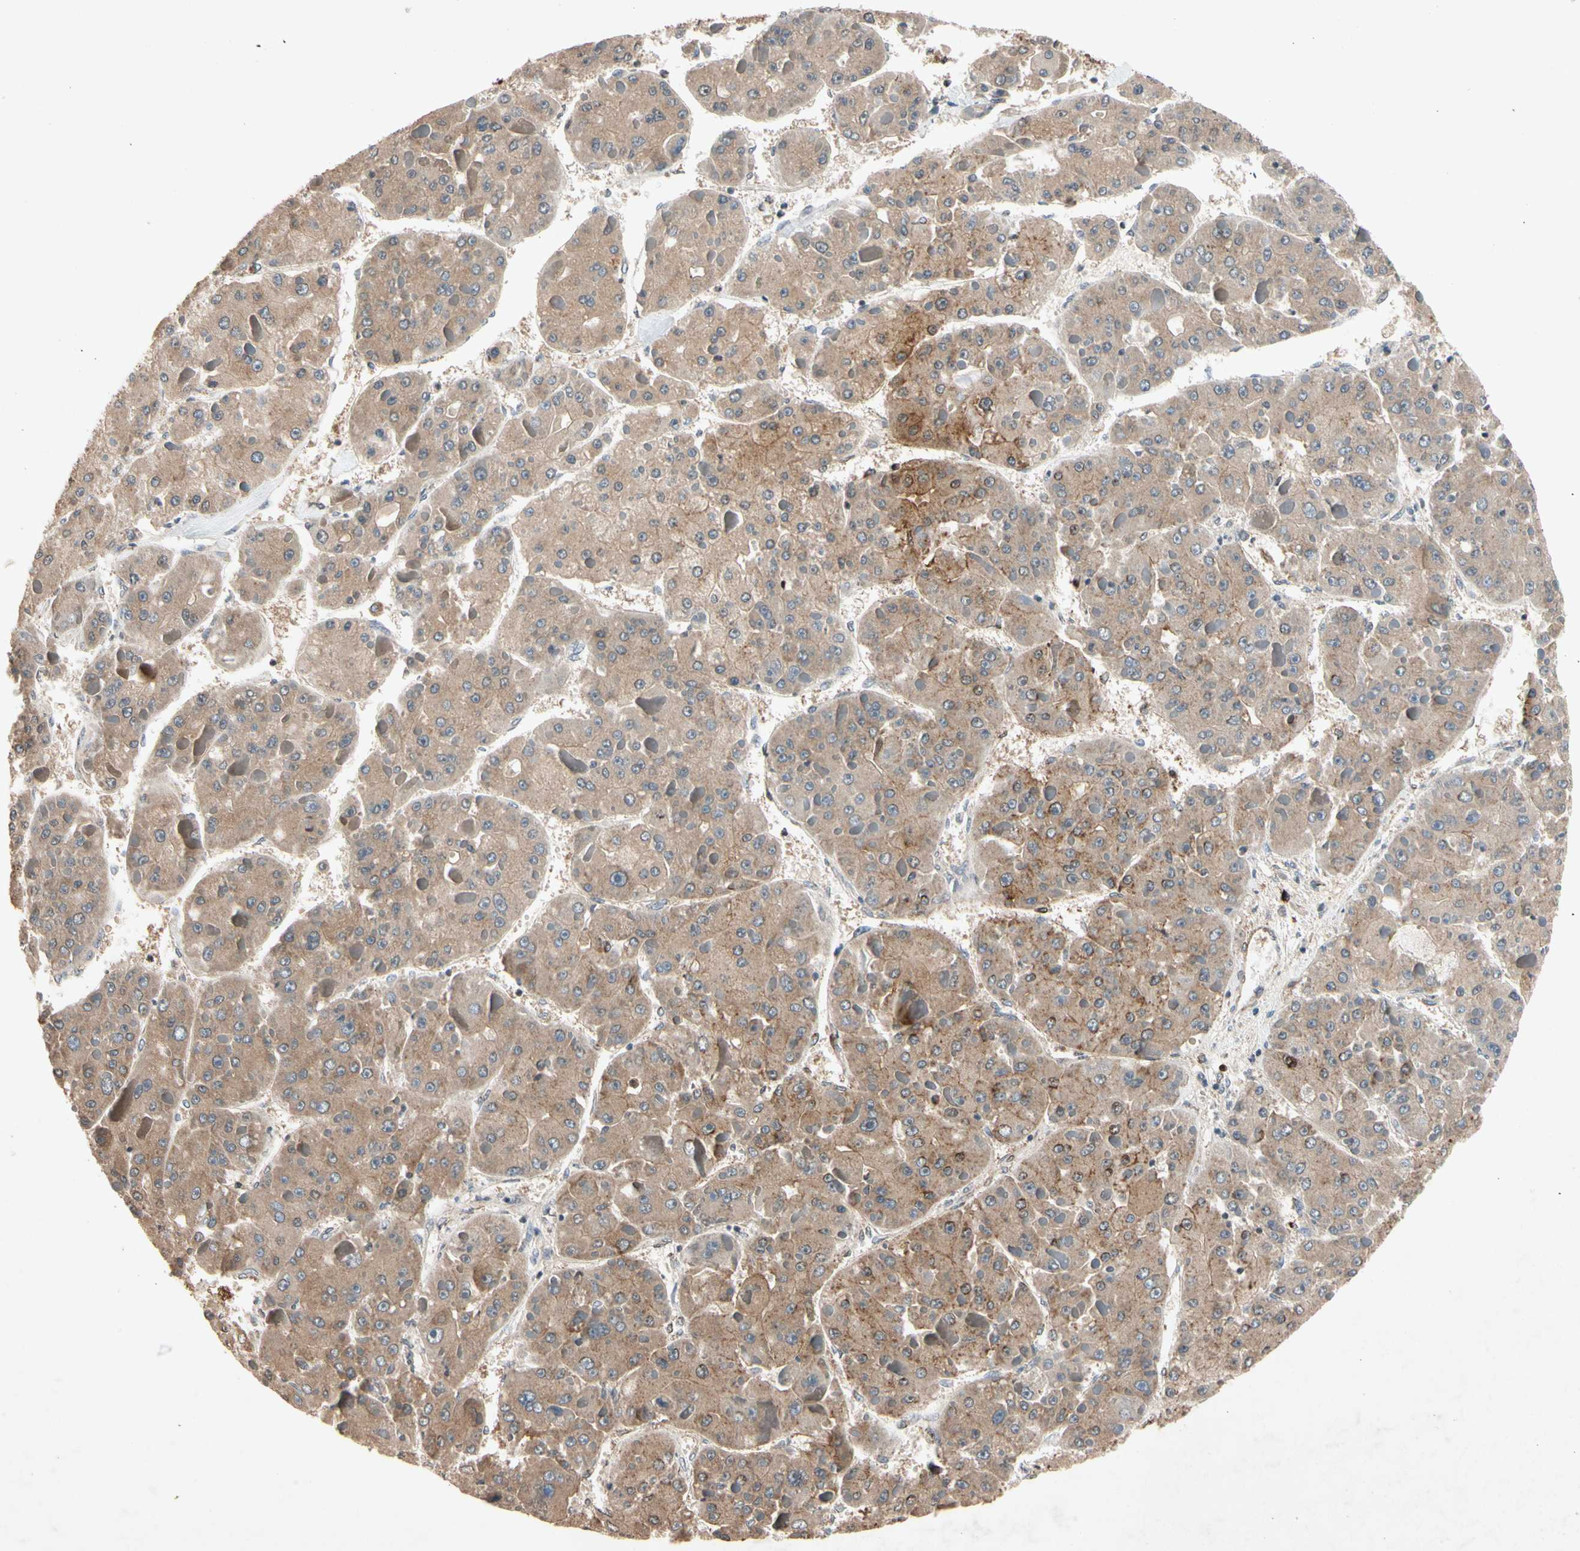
{"staining": {"intensity": "moderate", "quantity": ">75%", "location": "cytoplasmic/membranous"}, "tissue": "liver cancer", "cell_type": "Tumor cells", "image_type": "cancer", "snomed": [{"axis": "morphology", "description": "Carcinoma, Hepatocellular, NOS"}, {"axis": "topography", "description": "Liver"}], "caption": "Immunohistochemical staining of human liver cancer reveals medium levels of moderate cytoplasmic/membranous positivity in approximately >75% of tumor cells. The protein of interest is stained brown, and the nuclei are stained in blue (DAB IHC with brightfield microscopy, high magnification).", "gene": "PRDX4", "patient": {"sex": "female", "age": 73}}